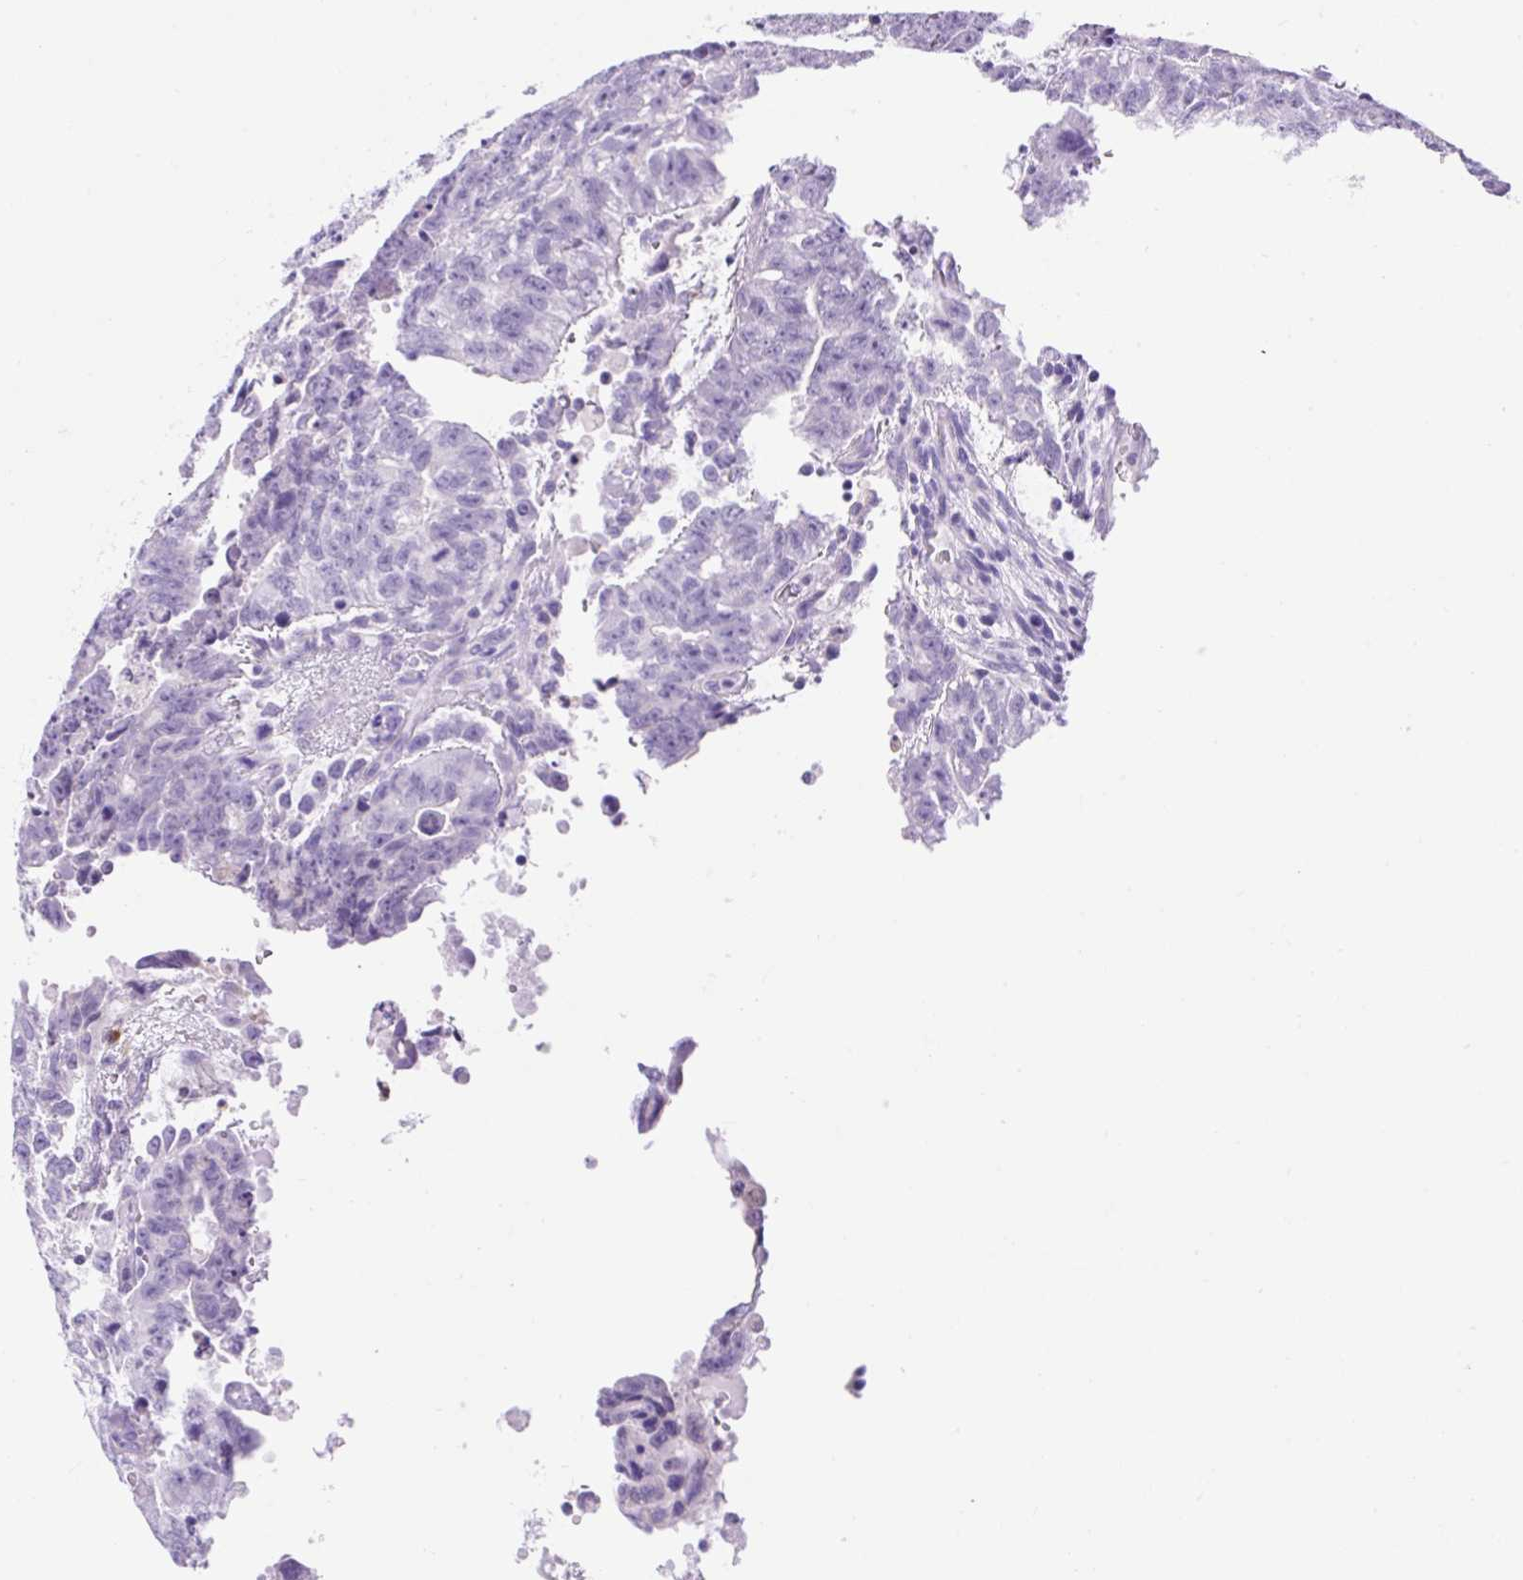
{"staining": {"intensity": "negative", "quantity": "none", "location": "none"}, "tissue": "testis cancer", "cell_type": "Tumor cells", "image_type": "cancer", "snomed": [{"axis": "morphology", "description": "Carcinoma, Embryonal, NOS"}, {"axis": "topography", "description": "Testis"}], "caption": "Immunohistochemistry photomicrograph of human embryonal carcinoma (testis) stained for a protein (brown), which exhibits no staining in tumor cells.", "gene": "SLC25A40", "patient": {"sex": "male", "age": 24}}